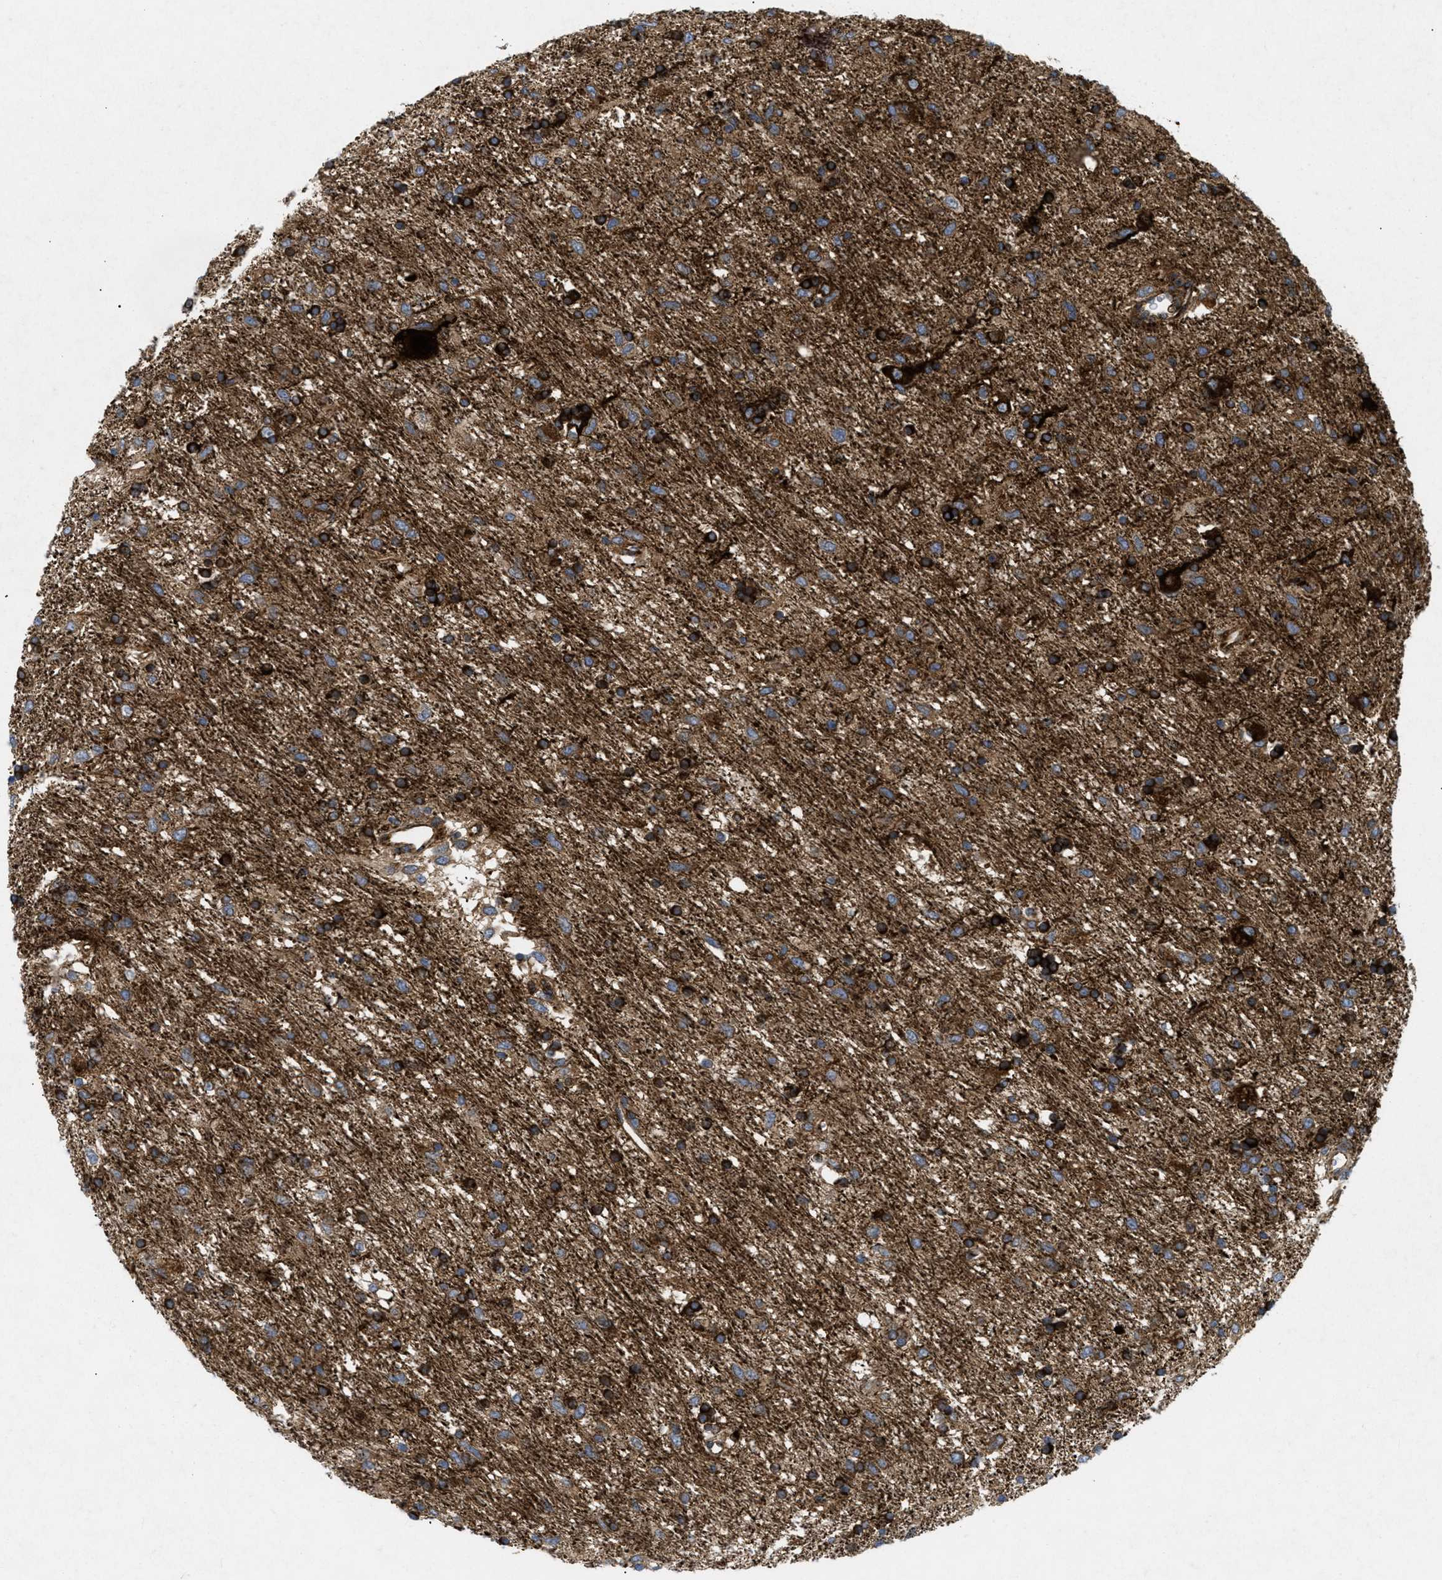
{"staining": {"intensity": "strong", "quantity": ">75%", "location": "cytoplasmic/membranous"}, "tissue": "glioma", "cell_type": "Tumor cells", "image_type": "cancer", "snomed": [{"axis": "morphology", "description": "Glioma, malignant, Low grade"}, {"axis": "topography", "description": "Brain"}], "caption": "Protein expression analysis of glioma displays strong cytoplasmic/membranous expression in about >75% of tumor cells.", "gene": "DCTN4", "patient": {"sex": "male", "age": 77}}